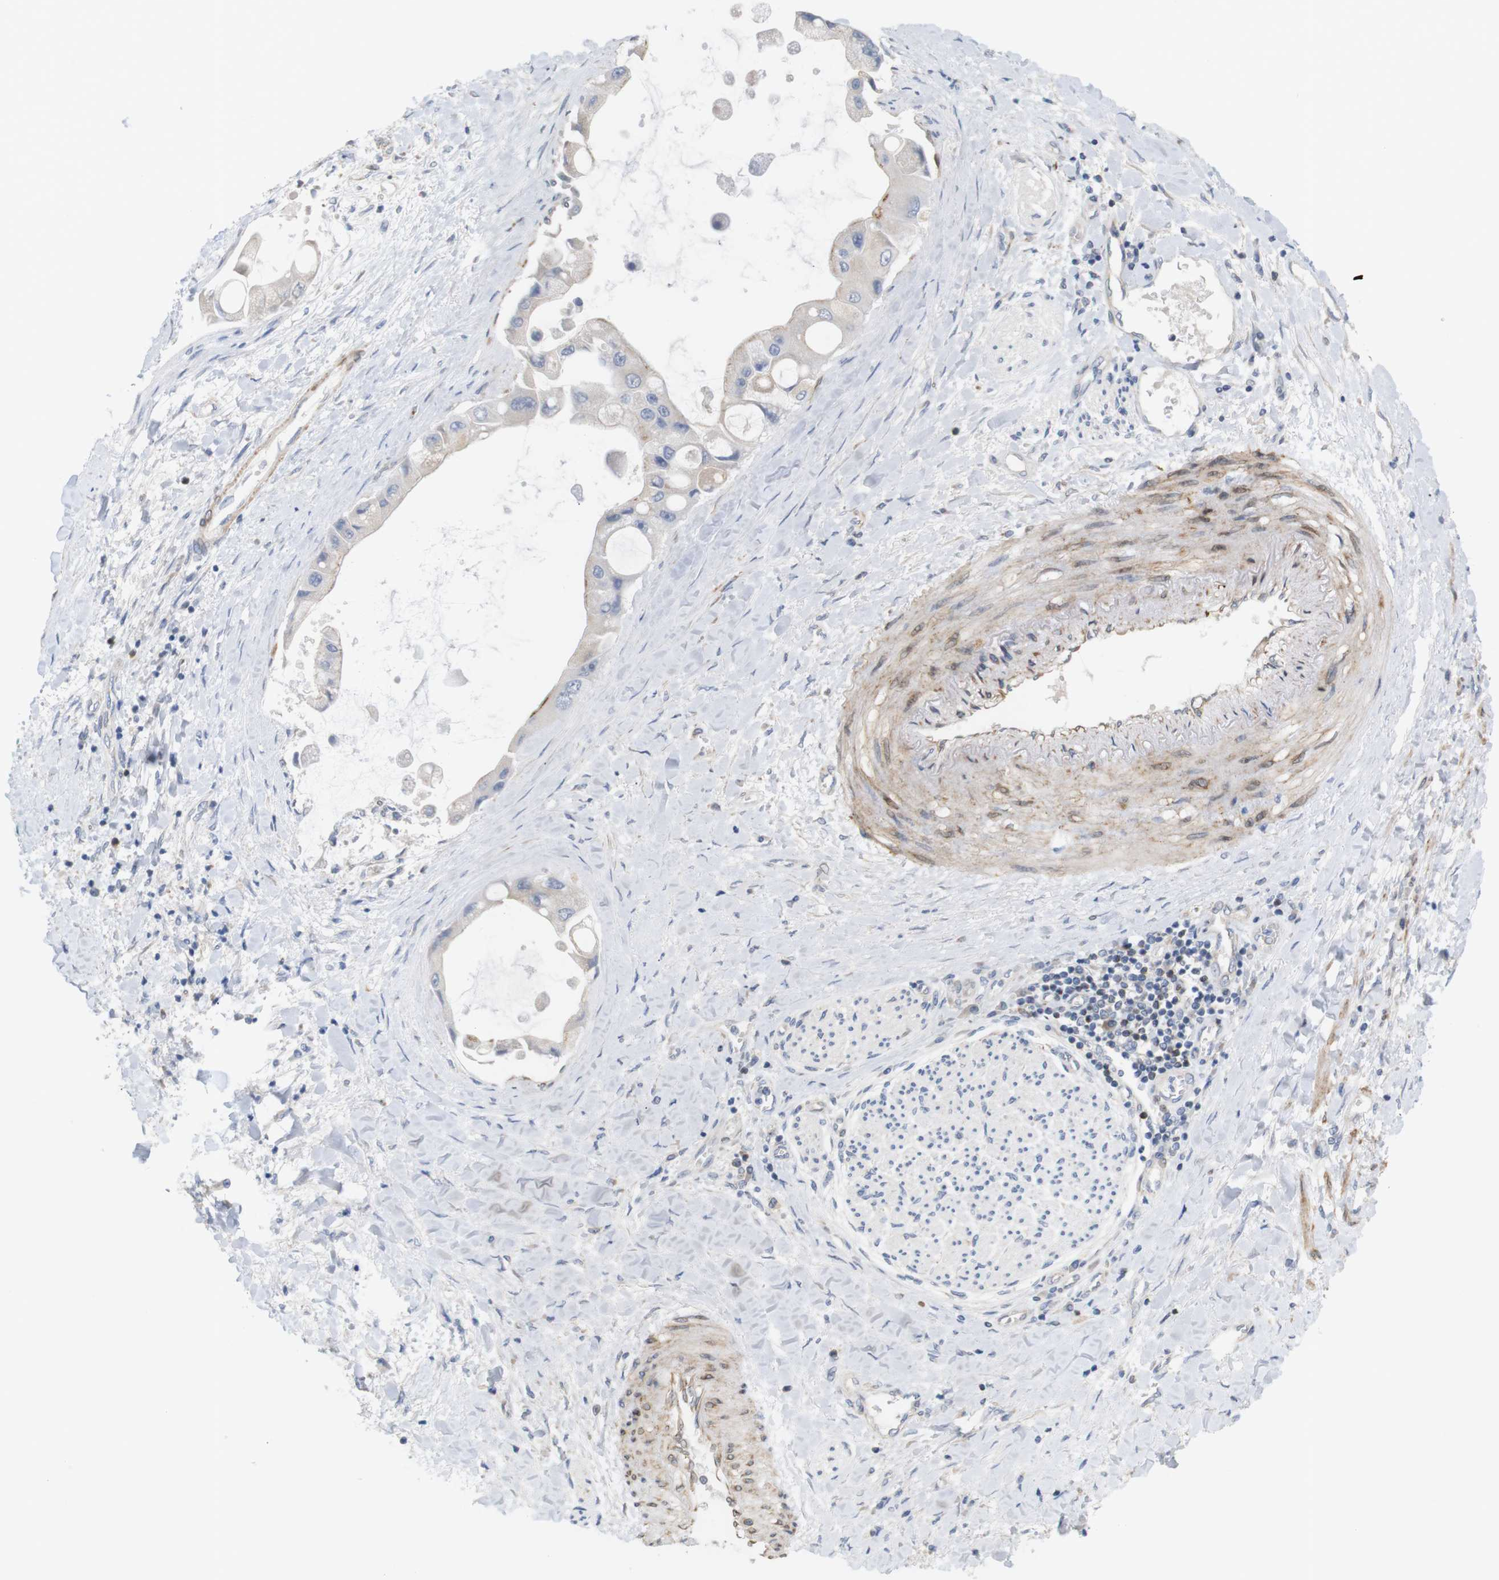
{"staining": {"intensity": "moderate", "quantity": "<25%", "location": "cytoplasmic/membranous"}, "tissue": "liver cancer", "cell_type": "Tumor cells", "image_type": "cancer", "snomed": [{"axis": "morphology", "description": "Cholangiocarcinoma"}, {"axis": "topography", "description": "Liver"}], "caption": "Immunohistochemistry (IHC) of human liver cancer (cholangiocarcinoma) shows low levels of moderate cytoplasmic/membranous staining in about <25% of tumor cells.", "gene": "ITPR1", "patient": {"sex": "male", "age": 50}}